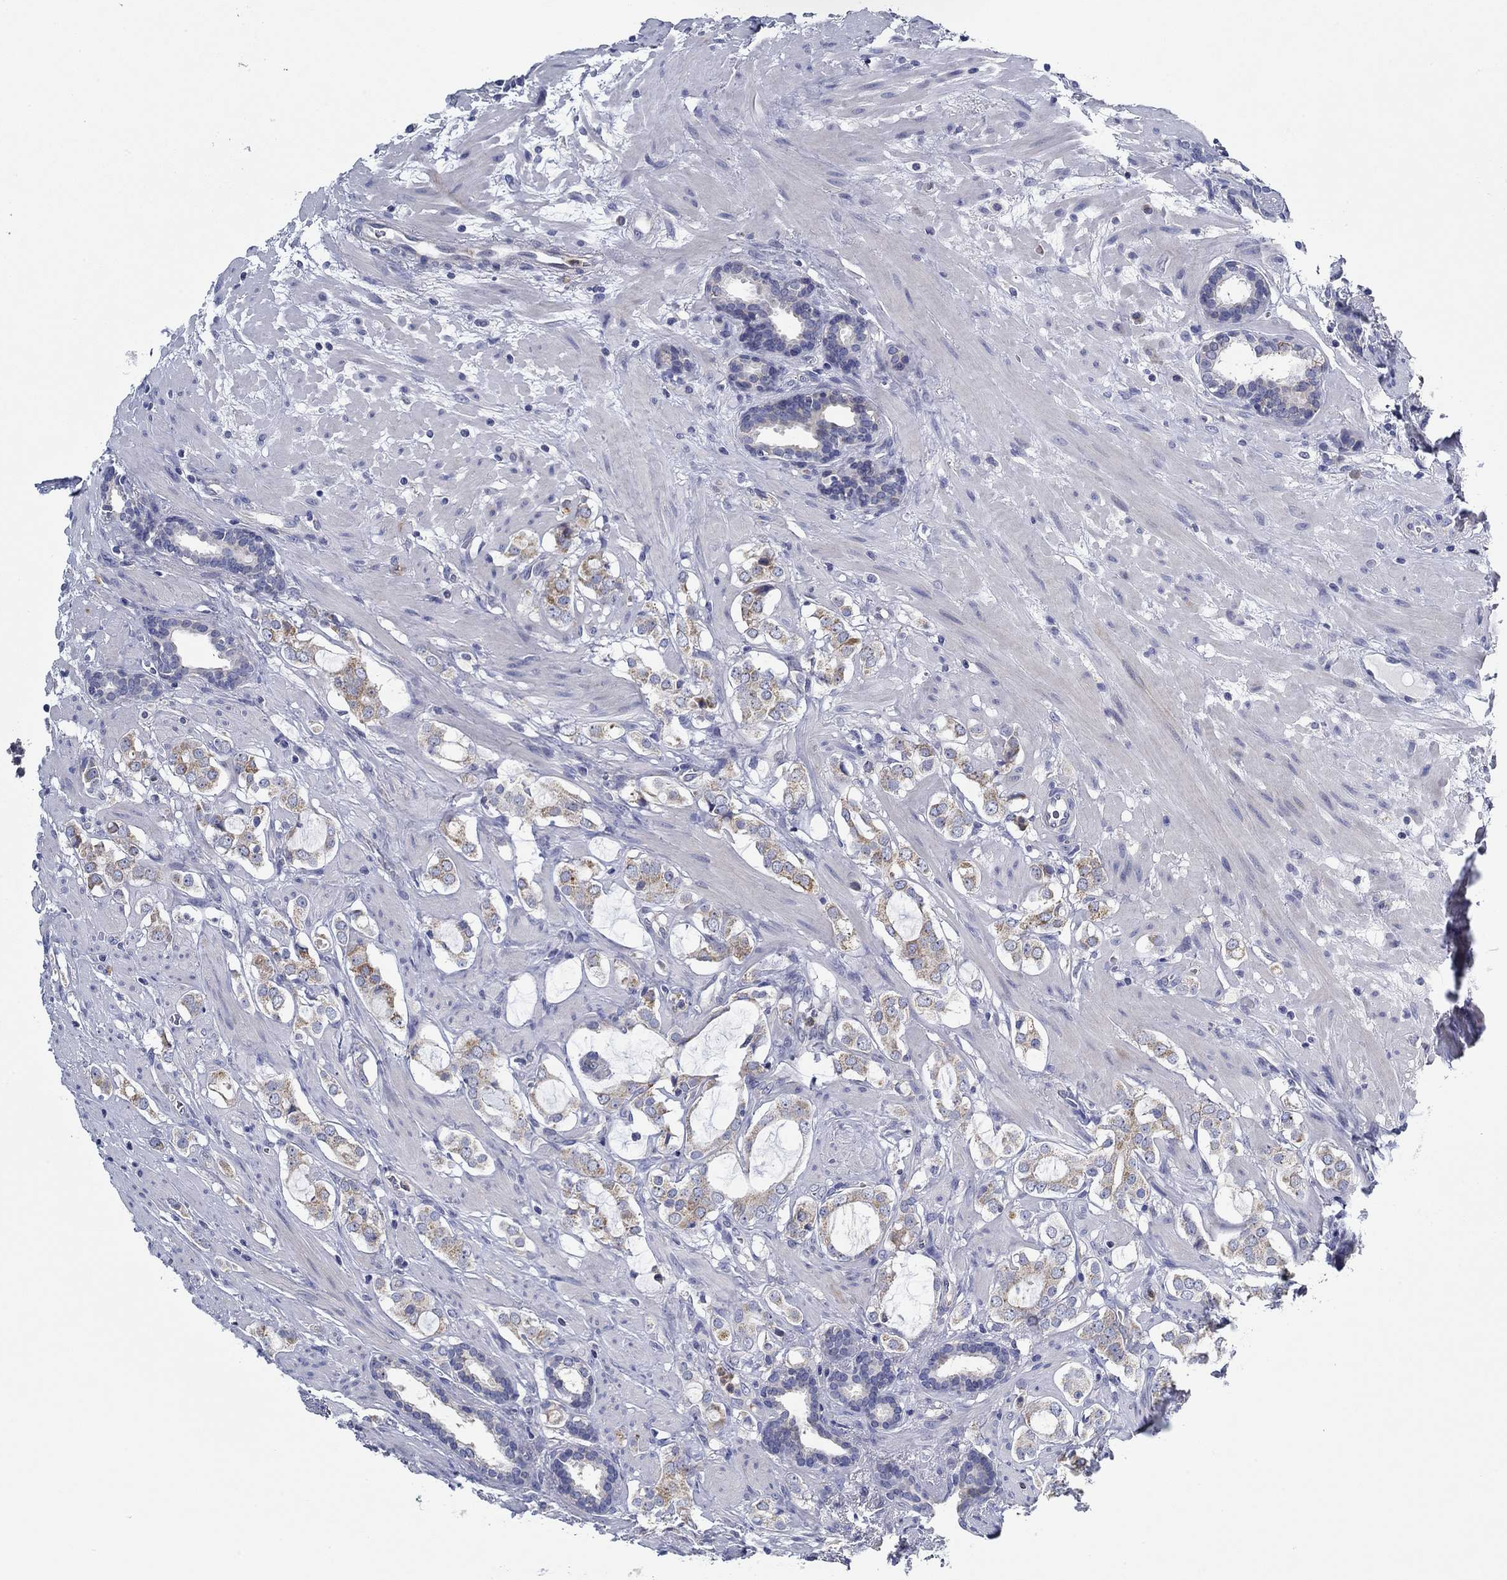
{"staining": {"intensity": "strong", "quantity": "25%-75%", "location": "cytoplasmic/membranous"}, "tissue": "prostate cancer", "cell_type": "Tumor cells", "image_type": "cancer", "snomed": [{"axis": "morphology", "description": "Adenocarcinoma, NOS"}, {"axis": "topography", "description": "Prostate"}], "caption": "Immunohistochemical staining of adenocarcinoma (prostate) displays high levels of strong cytoplasmic/membranous expression in about 25%-75% of tumor cells.", "gene": "CFAP61", "patient": {"sex": "male", "age": 66}}